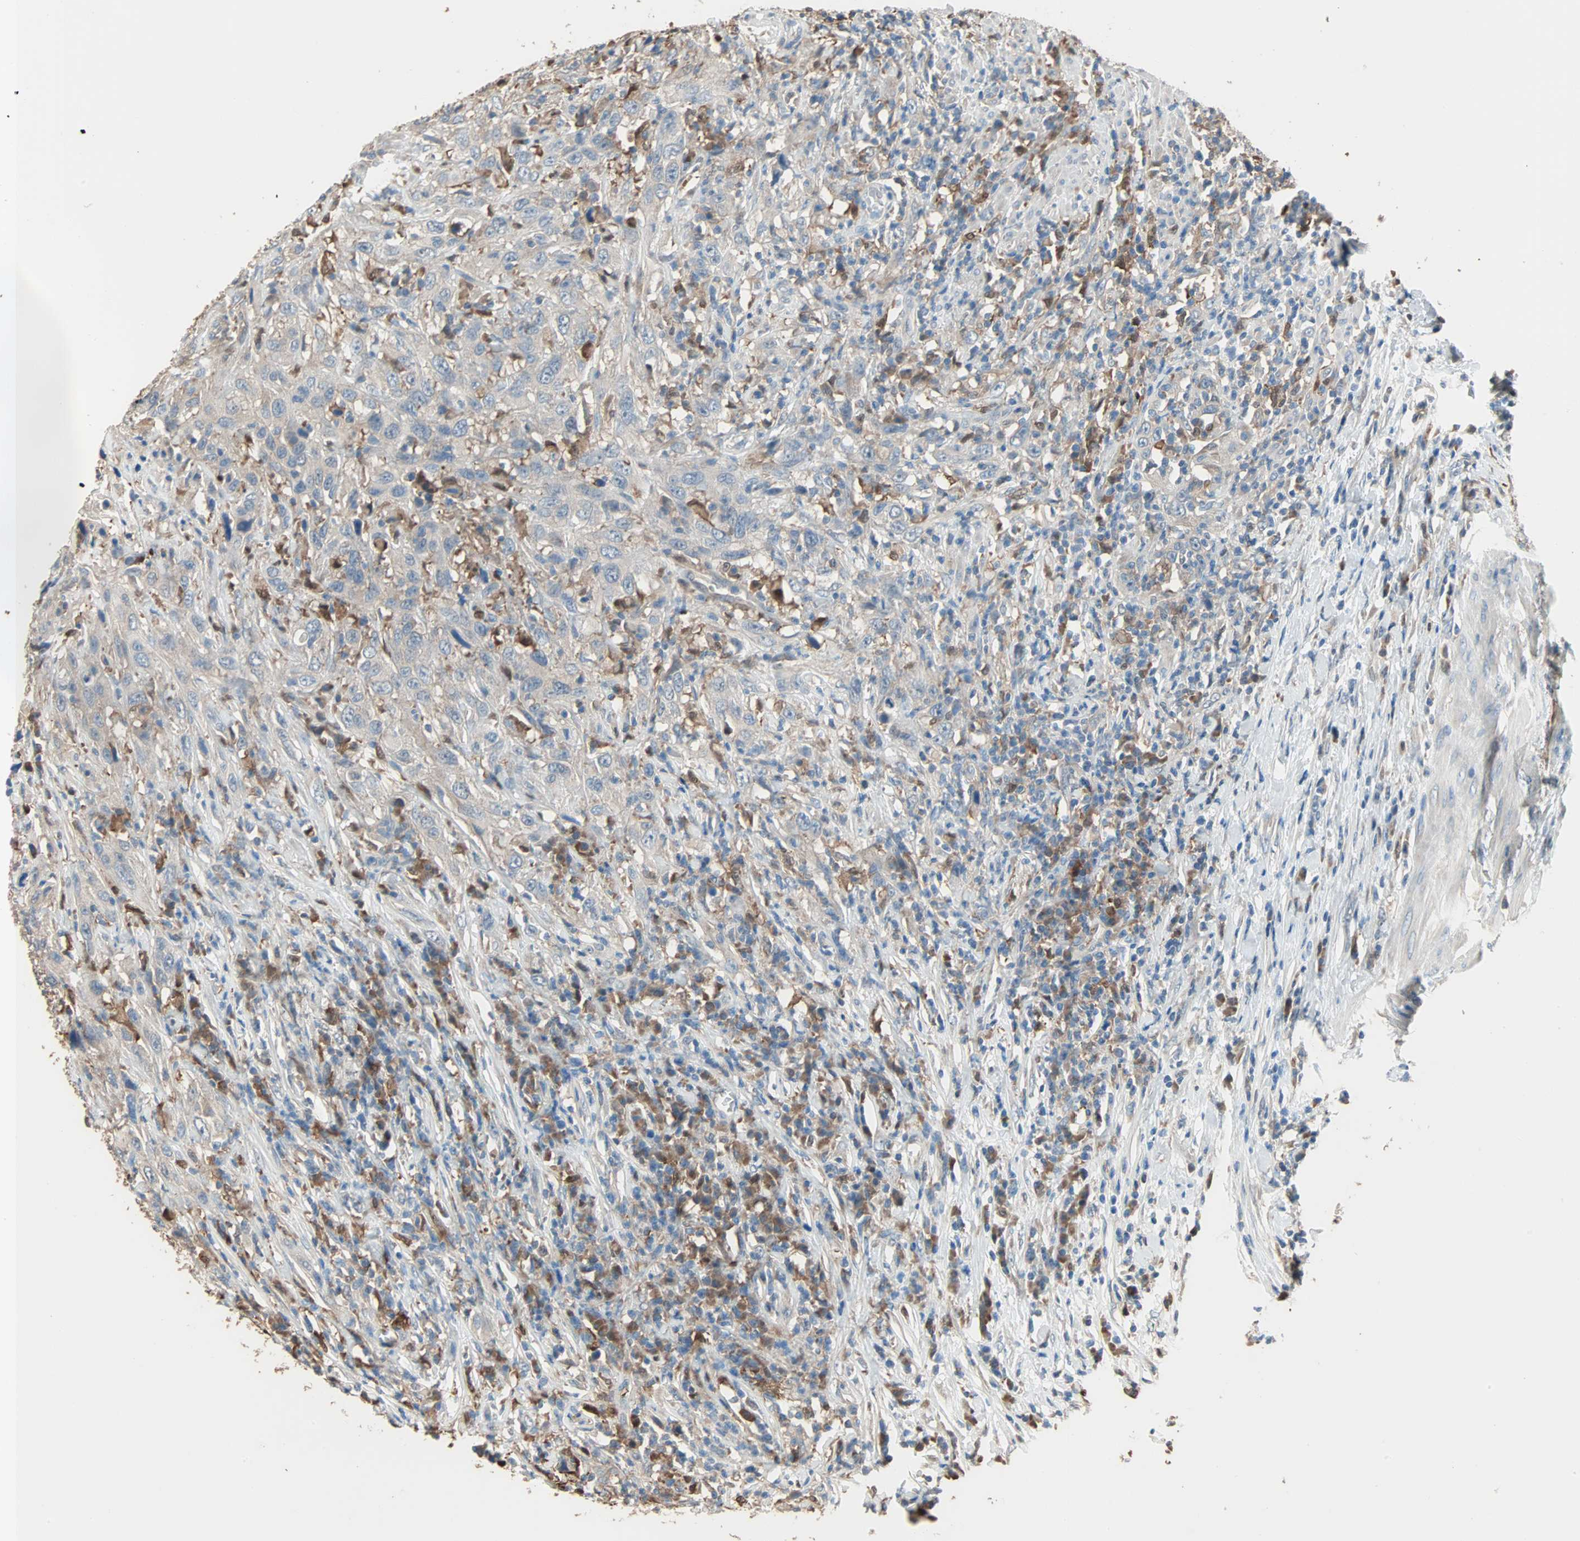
{"staining": {"intensity": "negative", "quantity": "none", "location": "none"}, "tissue": "urothelial cancer", "cell_type": "Tumor cells", "image_type": "cancer", "snomed": [{"axis": "morphology", "description": "Urothelial carcinoma, High grade"}, {"axis": "topography", "description": "Urinary bladder"}], "caption": "This is an IHC image of high-grade urothelial carcinoma. There is no expression in tumor cells.", "gene": "PRDX1", "patient": {"sex": "male", "age": 61}}